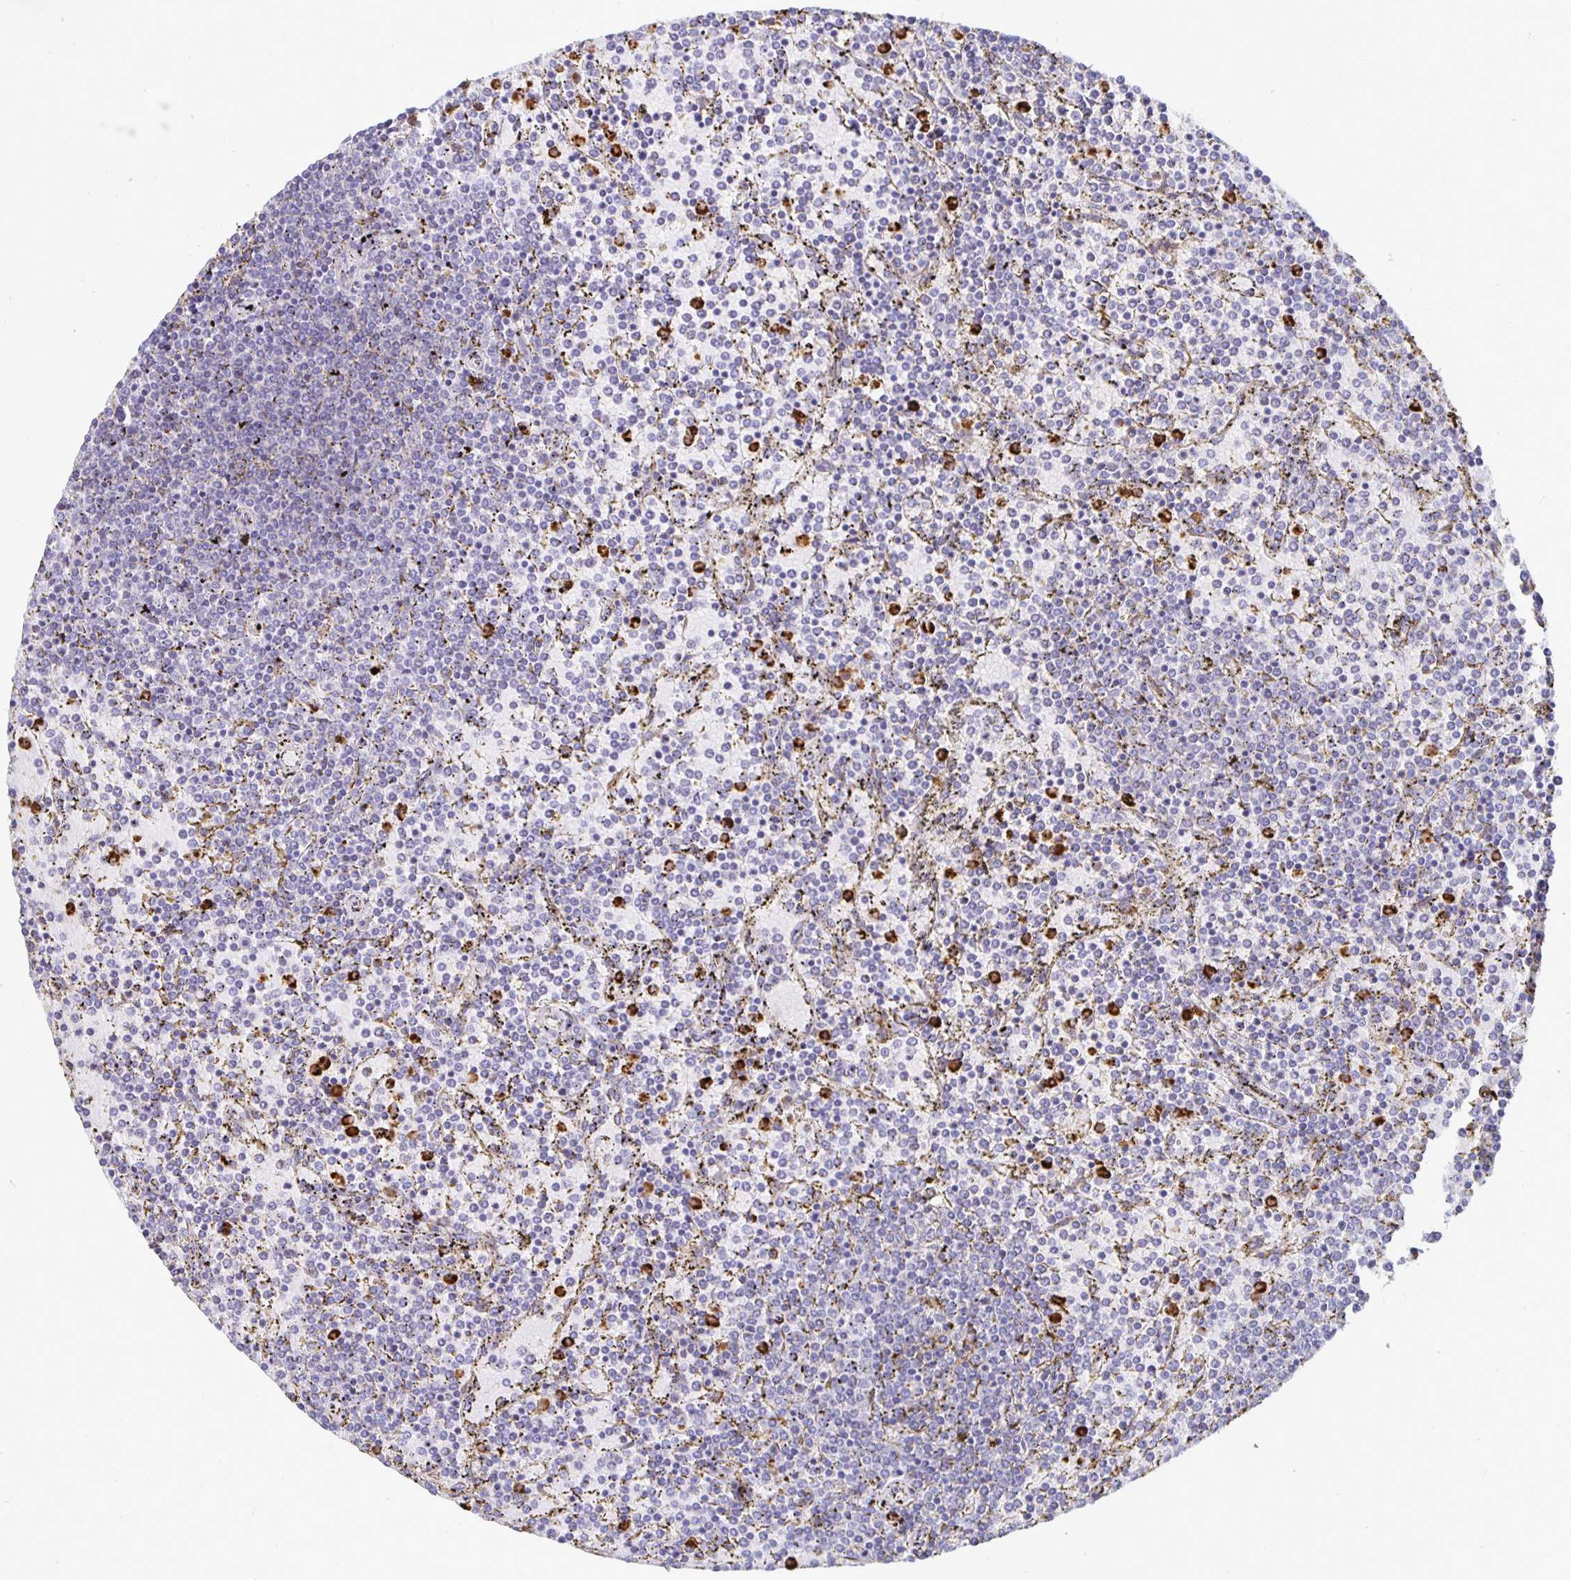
{"staining": {"intensity": "negative", "quantity": "none", "location": "none"}, "tissue": "lymphoma", "cell_type": "Tumor cells", "image_type": "cancer", "snomed": [{"axis": "morphology", "description": "Malignant lymphoma, non-Hodgkin's type, Low grade"}, {"axis": "topography", "description": "Spleen"}], "caption": "IHC histopathology image of human low-grade malignant lymphoma, non-Hodgkin's type stained for a protein (brown), which reveals no positivity in tumor cells.", "gene": "DNAI2", "patient": {"sex": "female", "age": 77}}